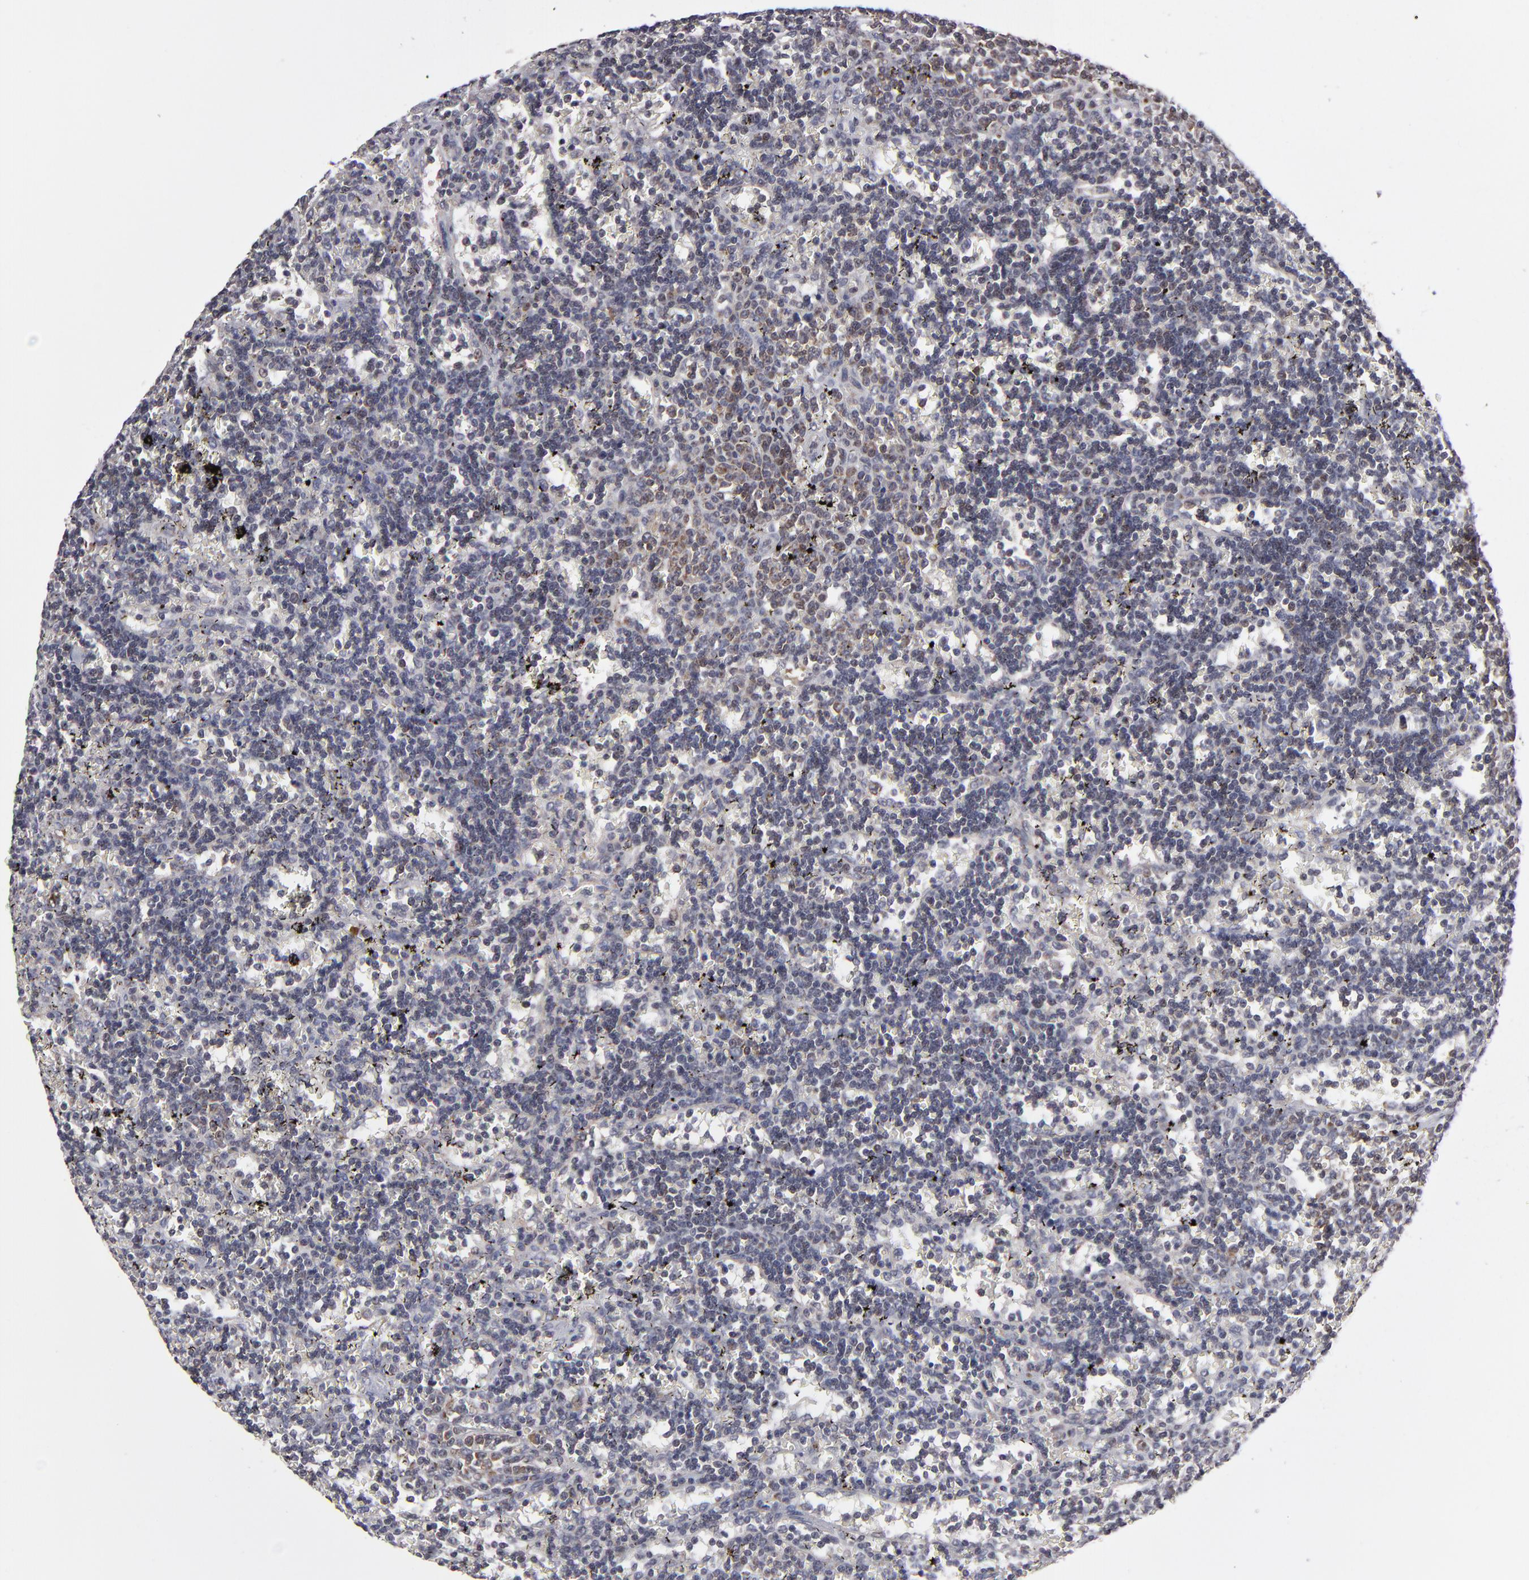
{"staining": {"intensity": "weak", "quantity": "<25%", "location": "cytoplasmic/membranous"}, "tissue": "lymphoma", "cell_type": "Tumor cells", "image_type": "cancer", "snomed": [{"axis": "morphology", "description": "Malignant lymphoma, non-Hodgkin's type, Low grade"}, {"axis": "topography", "description": "Spleen"}], "caption": "Immunohistochemistry photomicrograph of lymphoma stained for a protein (brown), which shows no staining in tumor cells. (DAB (3,3'-diaminobenzidine) immunohistochemistry (IHC) visualized using brightfield microscopy, high magnification).", "gene": "GLCCI1", "patient": {"sex": "male", "age": 60}}